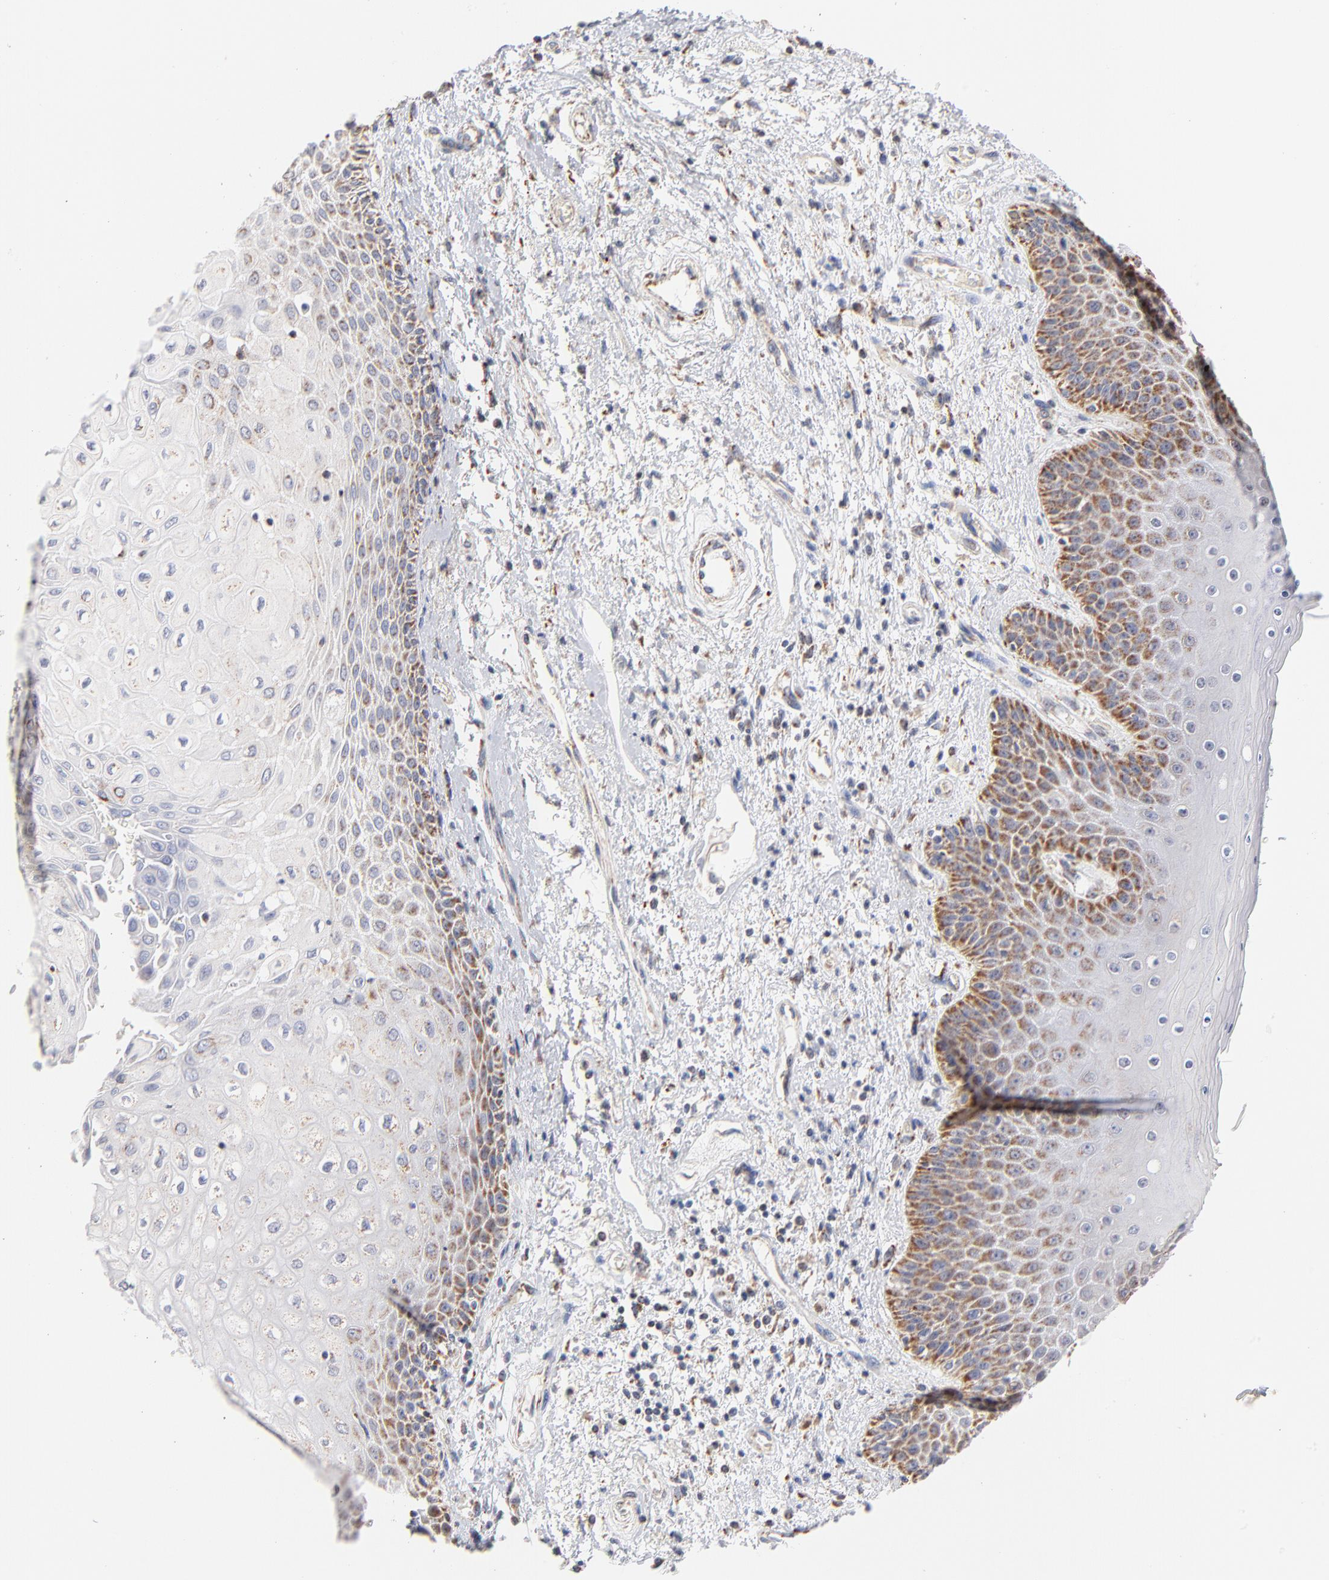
{"staining": {"intensity": "moderate", "quantity": "<25%", "location": "cytoplasmic/membranous"}, "tissue": "skin", "cell_type": "Epidermal cells", "image_type": "normal", "snomed": [{"axis": "morphology", "description": "Normal tissue, NOS"}, {"axis": "topography", "description": "Anal"}], "caption": "About <25% of epidermal cells in unremarkable human skin exhibit moderate cytoplasmic/membranous protein positivity as visualized by brown immunohistochemical staining.", "gene": "MRPL58", "patient": {"sex": "female", "age": 46}}